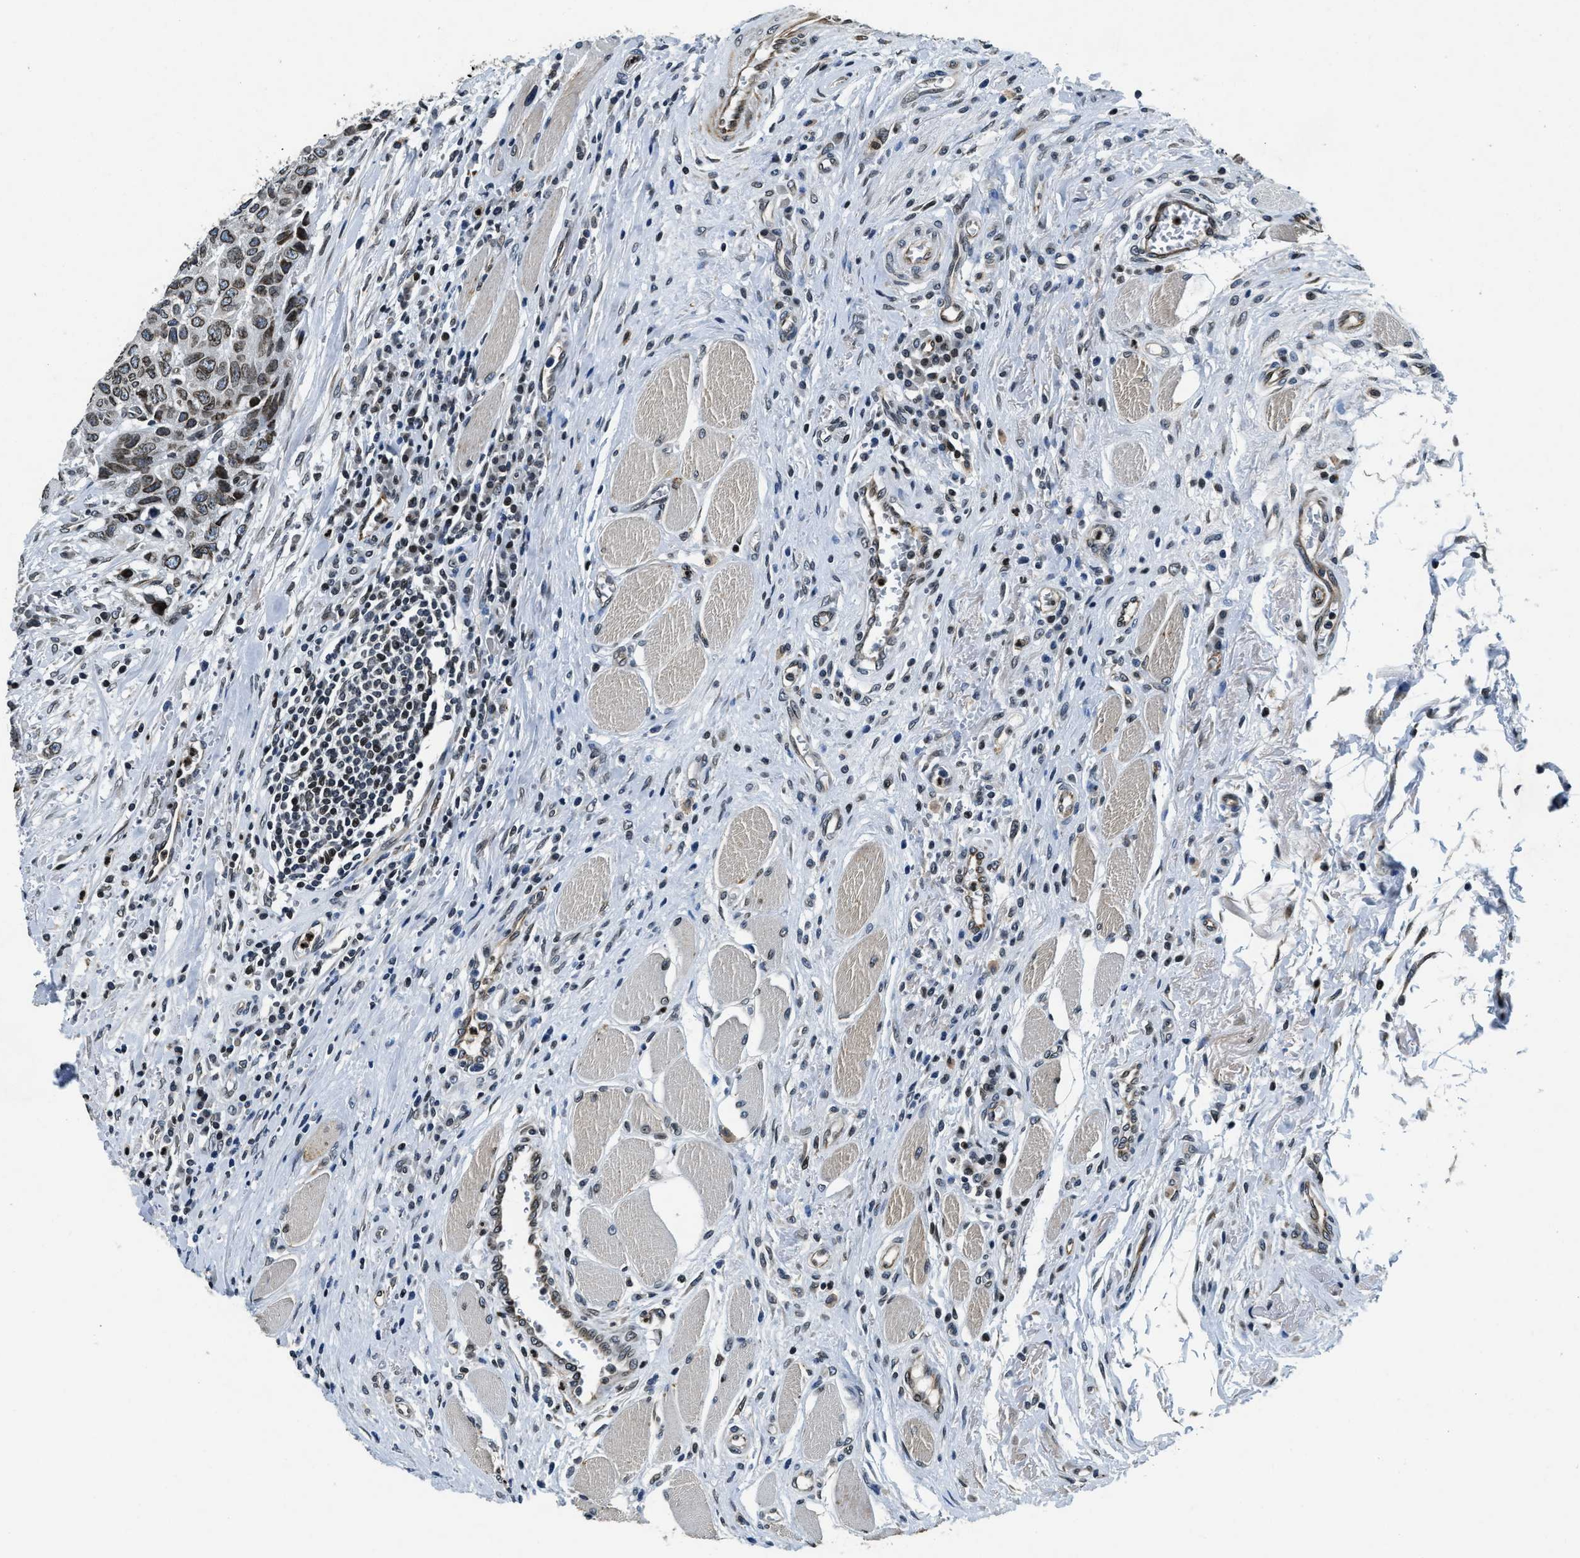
{"staining": {"intensity": "moderate", "quantity": "25%-75%", "location": "cytoplasmic/membranous,nuclear"}, "tissue": "head and neck cancer", "cell_type": "Tumor cells", "image_type": "cancer", "snomed": [{"axis": "morphology", "description": "Squamous cell carcinoma, NOS"}, {"axis": "topography", "description": "Head-Neck"}], "caption": "A brown stain highlights moderate cytoplasmic/membranous and nuclear staining of a protein in head and neck squamous cell carcinoma tumor cells. The staining was performed using DAB (3,3'-diaminobenzidine), with brown indicating positive protein expression. Nuclei are stained blue with hematoxylin.", "gene": "ZC3HC1", "patient": {"sex": "male", "age": 66}}